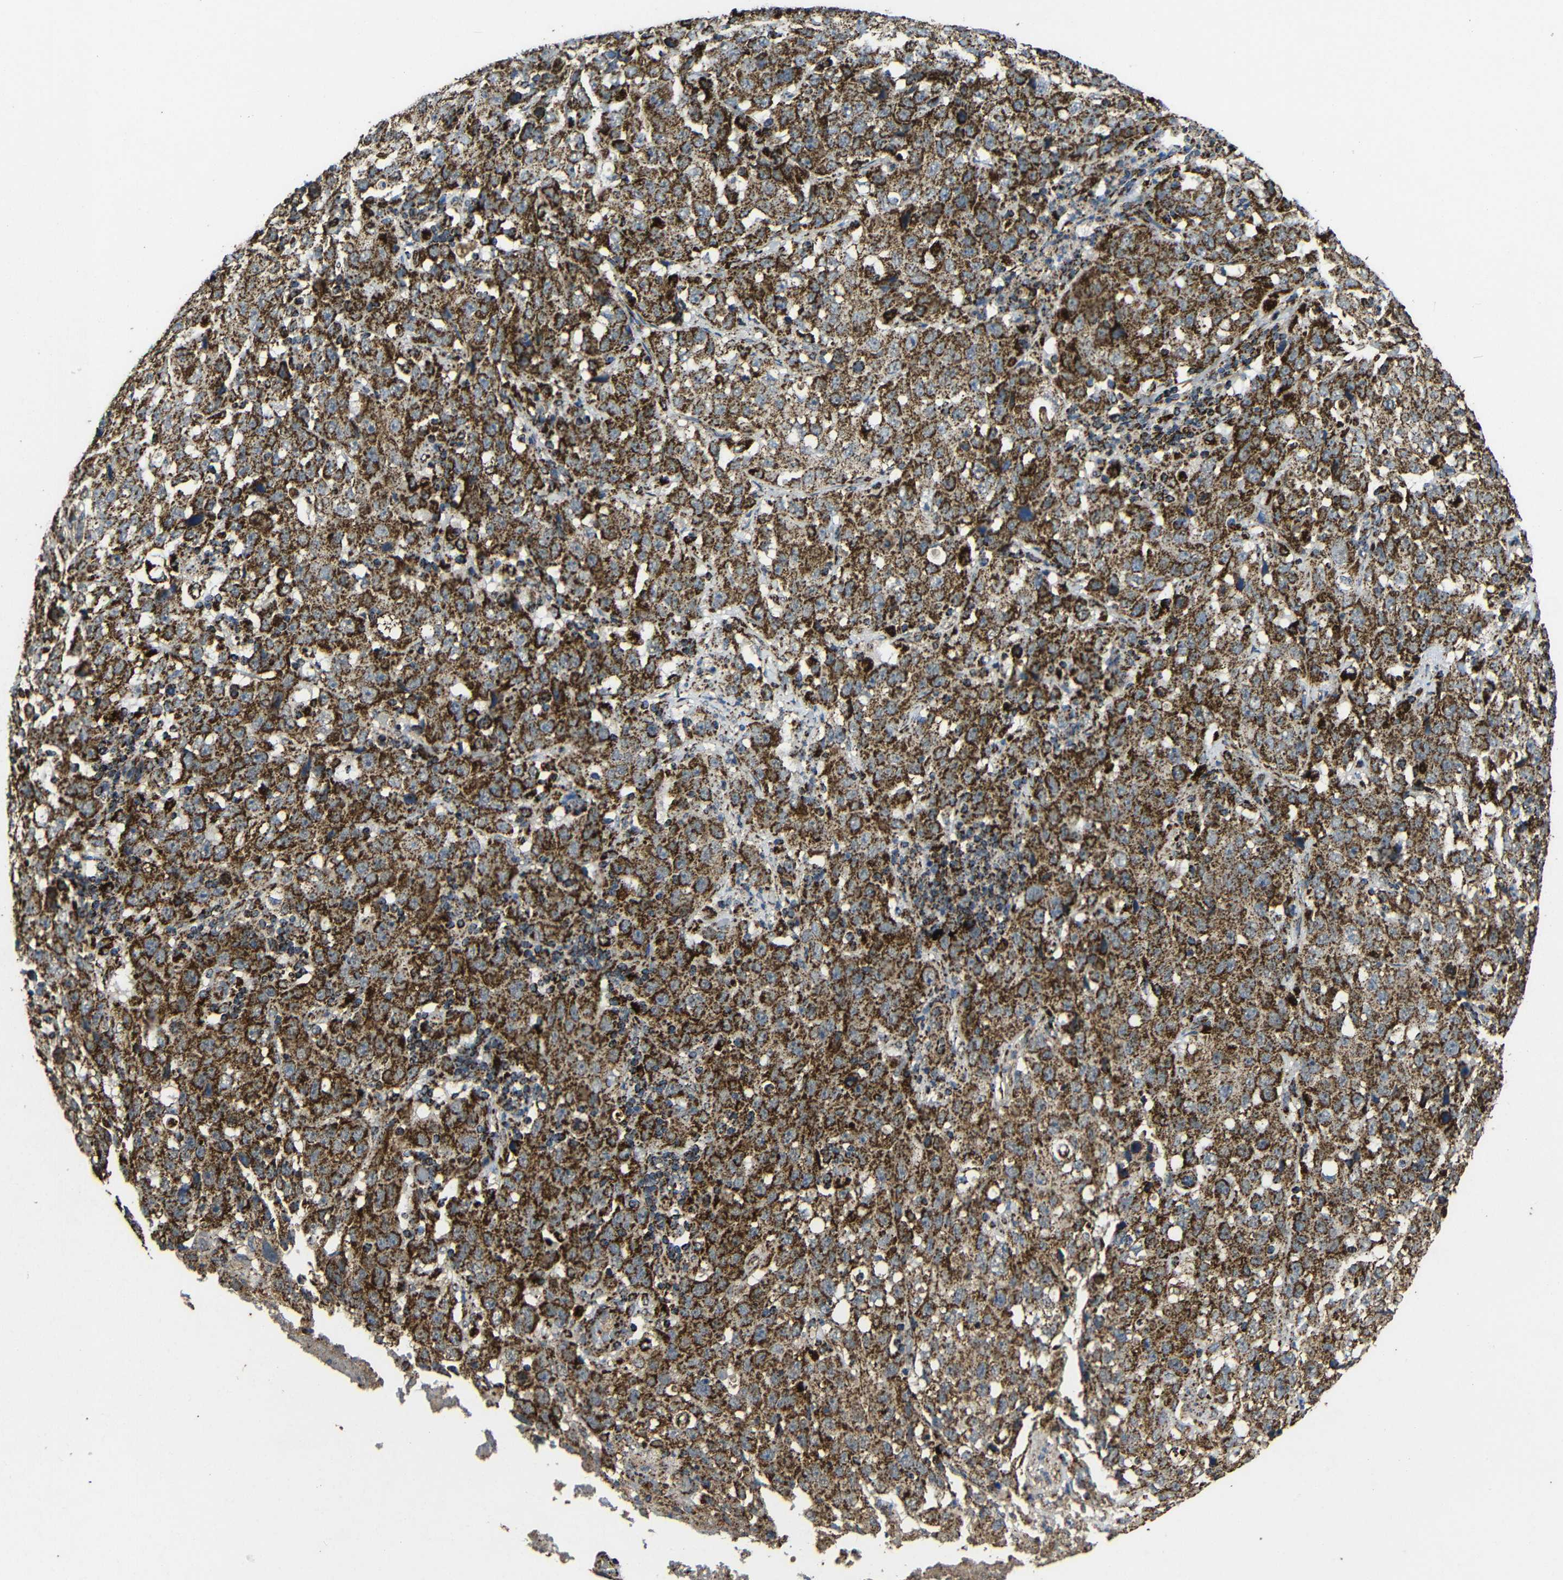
{"staining": {"intensity": "strong", "quantity": ">75%", "location": "cytoplasmic/membranous"}, "tissue": "stomach cancer", "cell_type": "Tumor cells", "image_type": "cancer", "snomed": [{"axis": "morphology", "description": "Normal tissue, NOS"}, {"axis": "morphology", "description": "Adenocarcinoma, NOS"}, {"axis": "topography", "description": "Stomach"}], "caption": "Stomach cancer was stained to show a protein in brown. There is high levels of strong cytoplasmic/membranous staining in approximately >75% of tumor cells. The protein of interest is shown in brown color, while the nuclei are stained blue.", "gene": "ATP5F1A", "patient": {"sex": "male", "age": 48}}